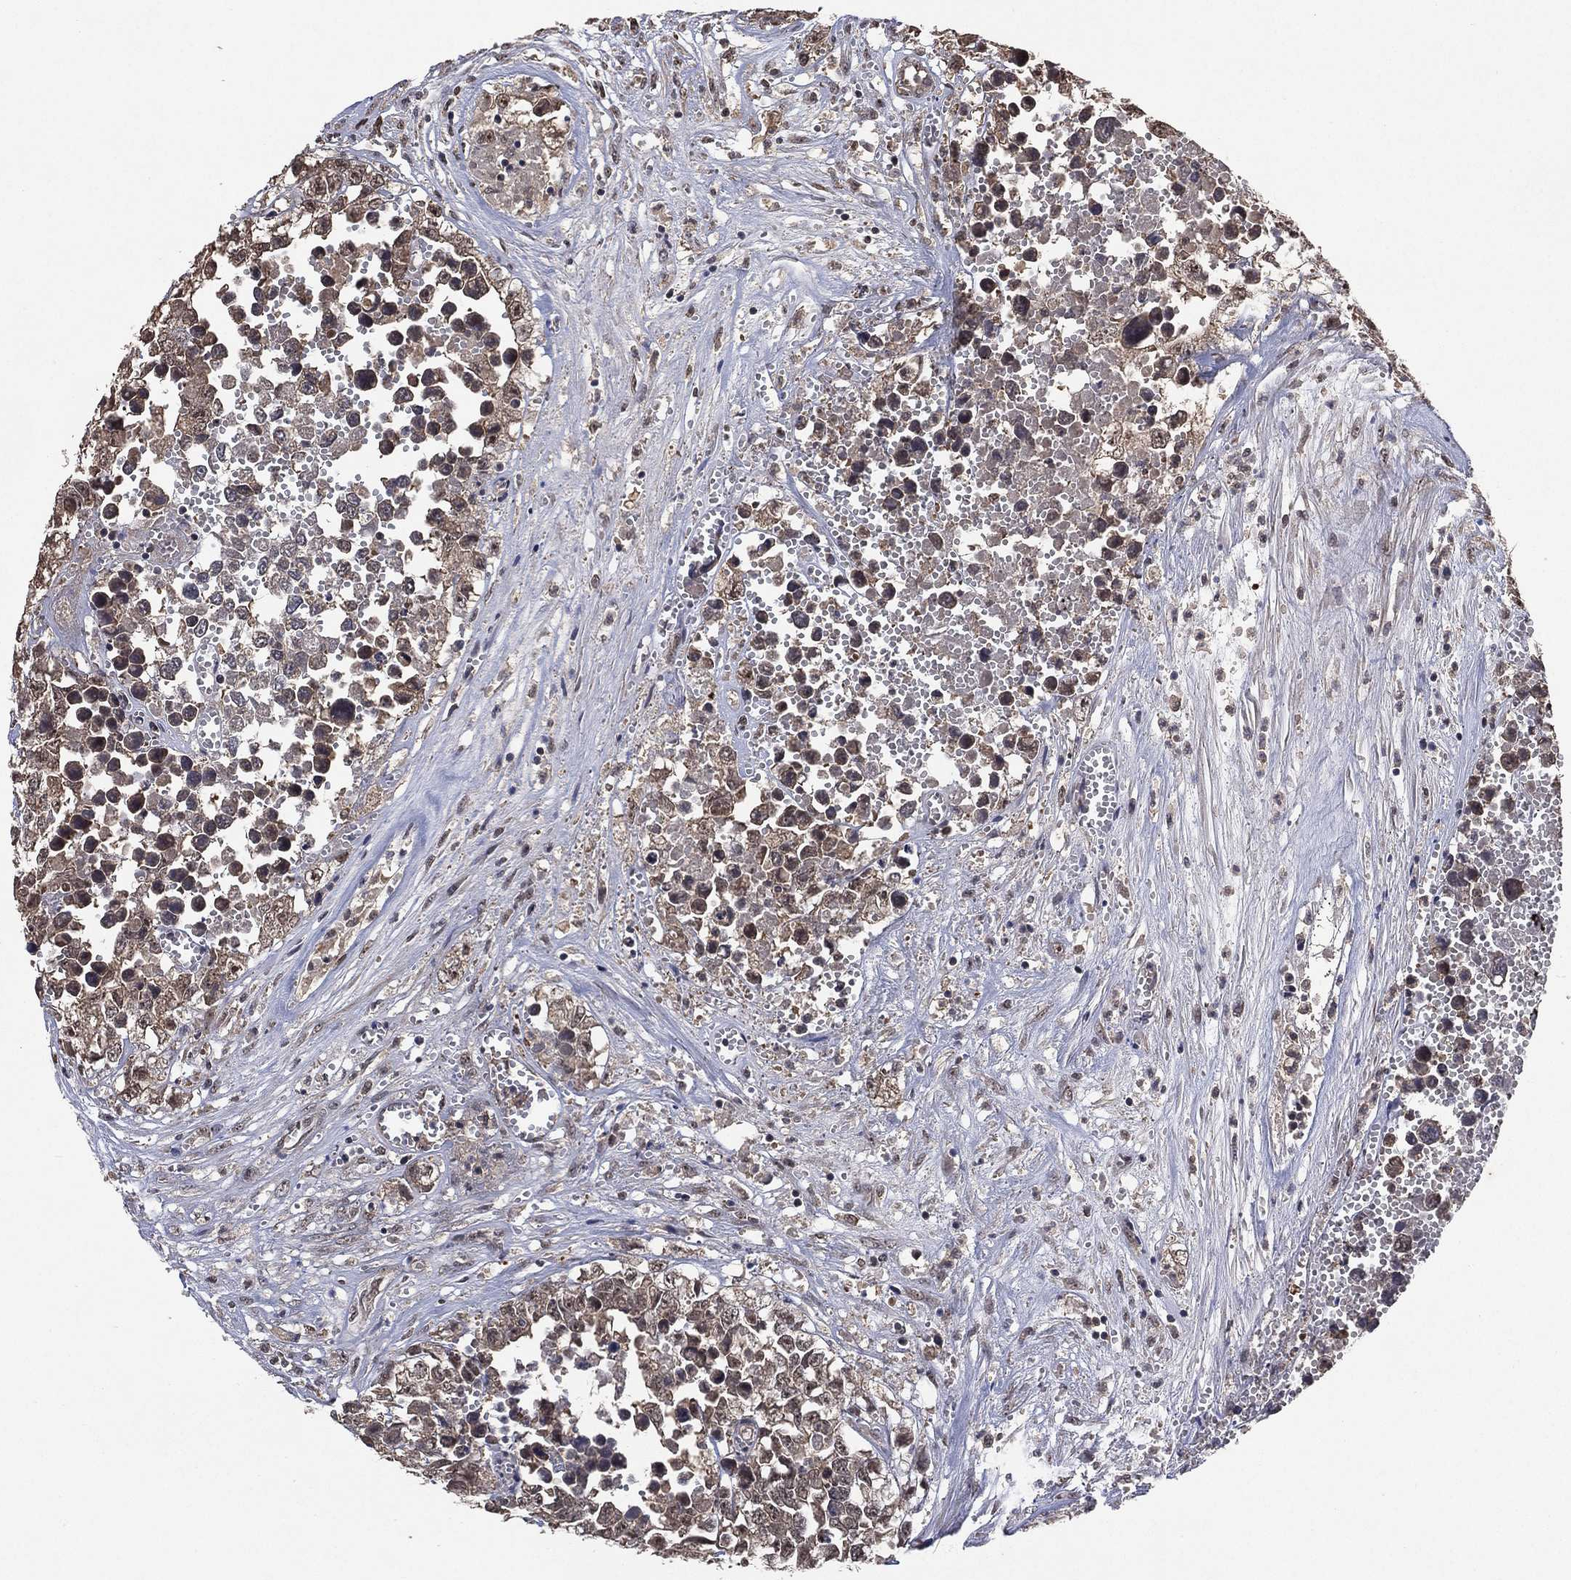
{"staining": {"intensity": "moderate", "quantity": "<25%", "location": "nuclear"}, "tissue": "testis cancer", "cell_type": "Tumor cells", "image_type": "cancer", "snomed": [{"axis": "morphology", "description": "Seminoma, NOS"}, {"axis": "morphology", "description": "Carcinoma, Embryonal, NOS"}, {"axis": "topography", "description": "Testis"}], "caption": "Protein staining of testis seminoma tissue demonstrates moderate nuclear expression in about <25% of tumor cells.", "gene": "NELFCD", "patient": {"sex": "male", "age": 22}}